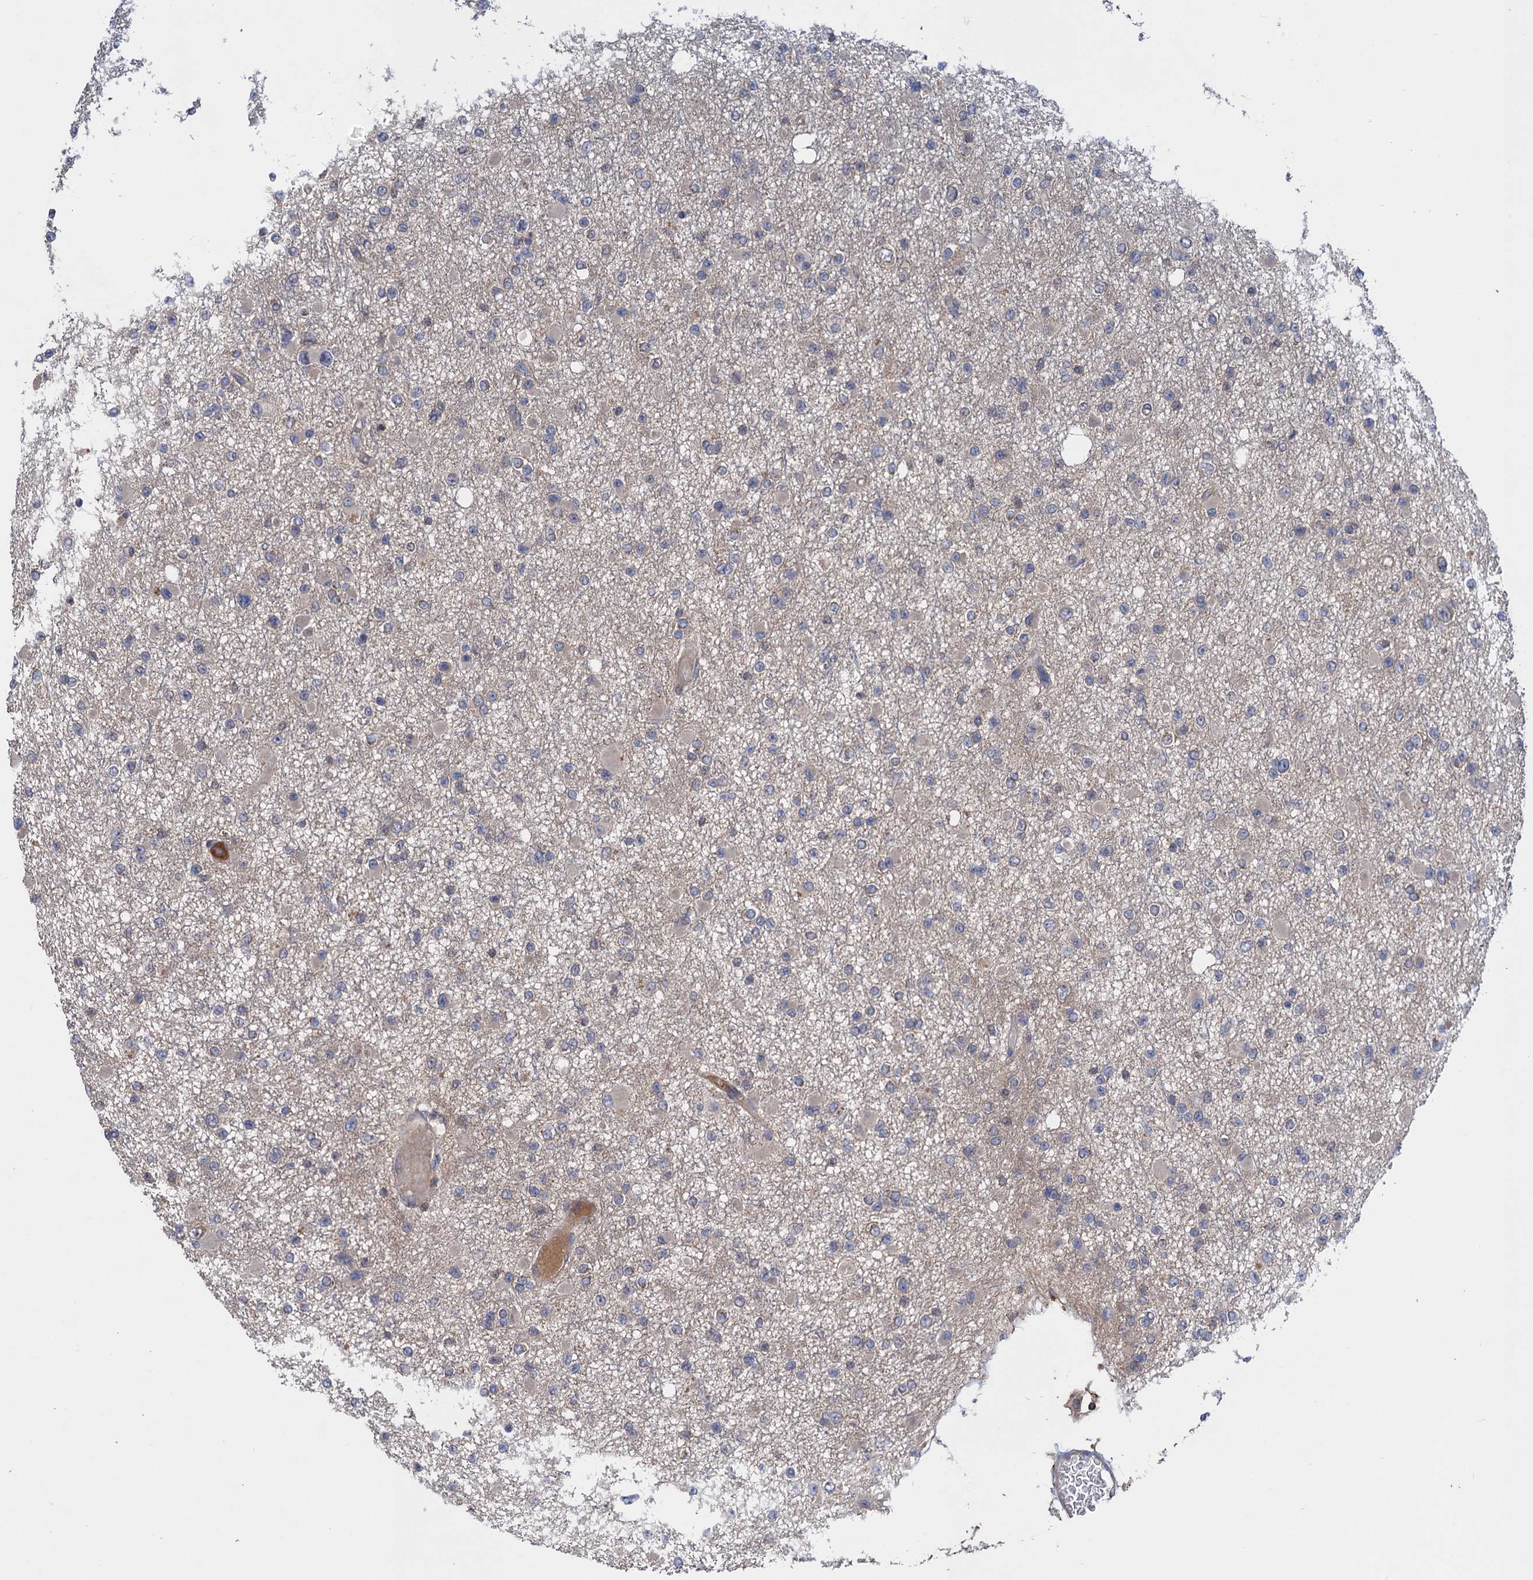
{"staining": {"intensity": "weak", "quantity": "<25%", "location": "cytoplasmic/membranous"}, "tissue": "glioma", "cell_type": "Tumor cells", "image_type": "cancer", "snomed": [{"axis": "morphology", "description": "Glioma, malignant, Low grade"}, {"axis": "topography", "description": "Brain"}], "caption": "Tumor cells are negative for brown protein staining in low-grade glioma (malignant).", "gene": "DGKA", "patient": {"sex": "female", "age": 22}}